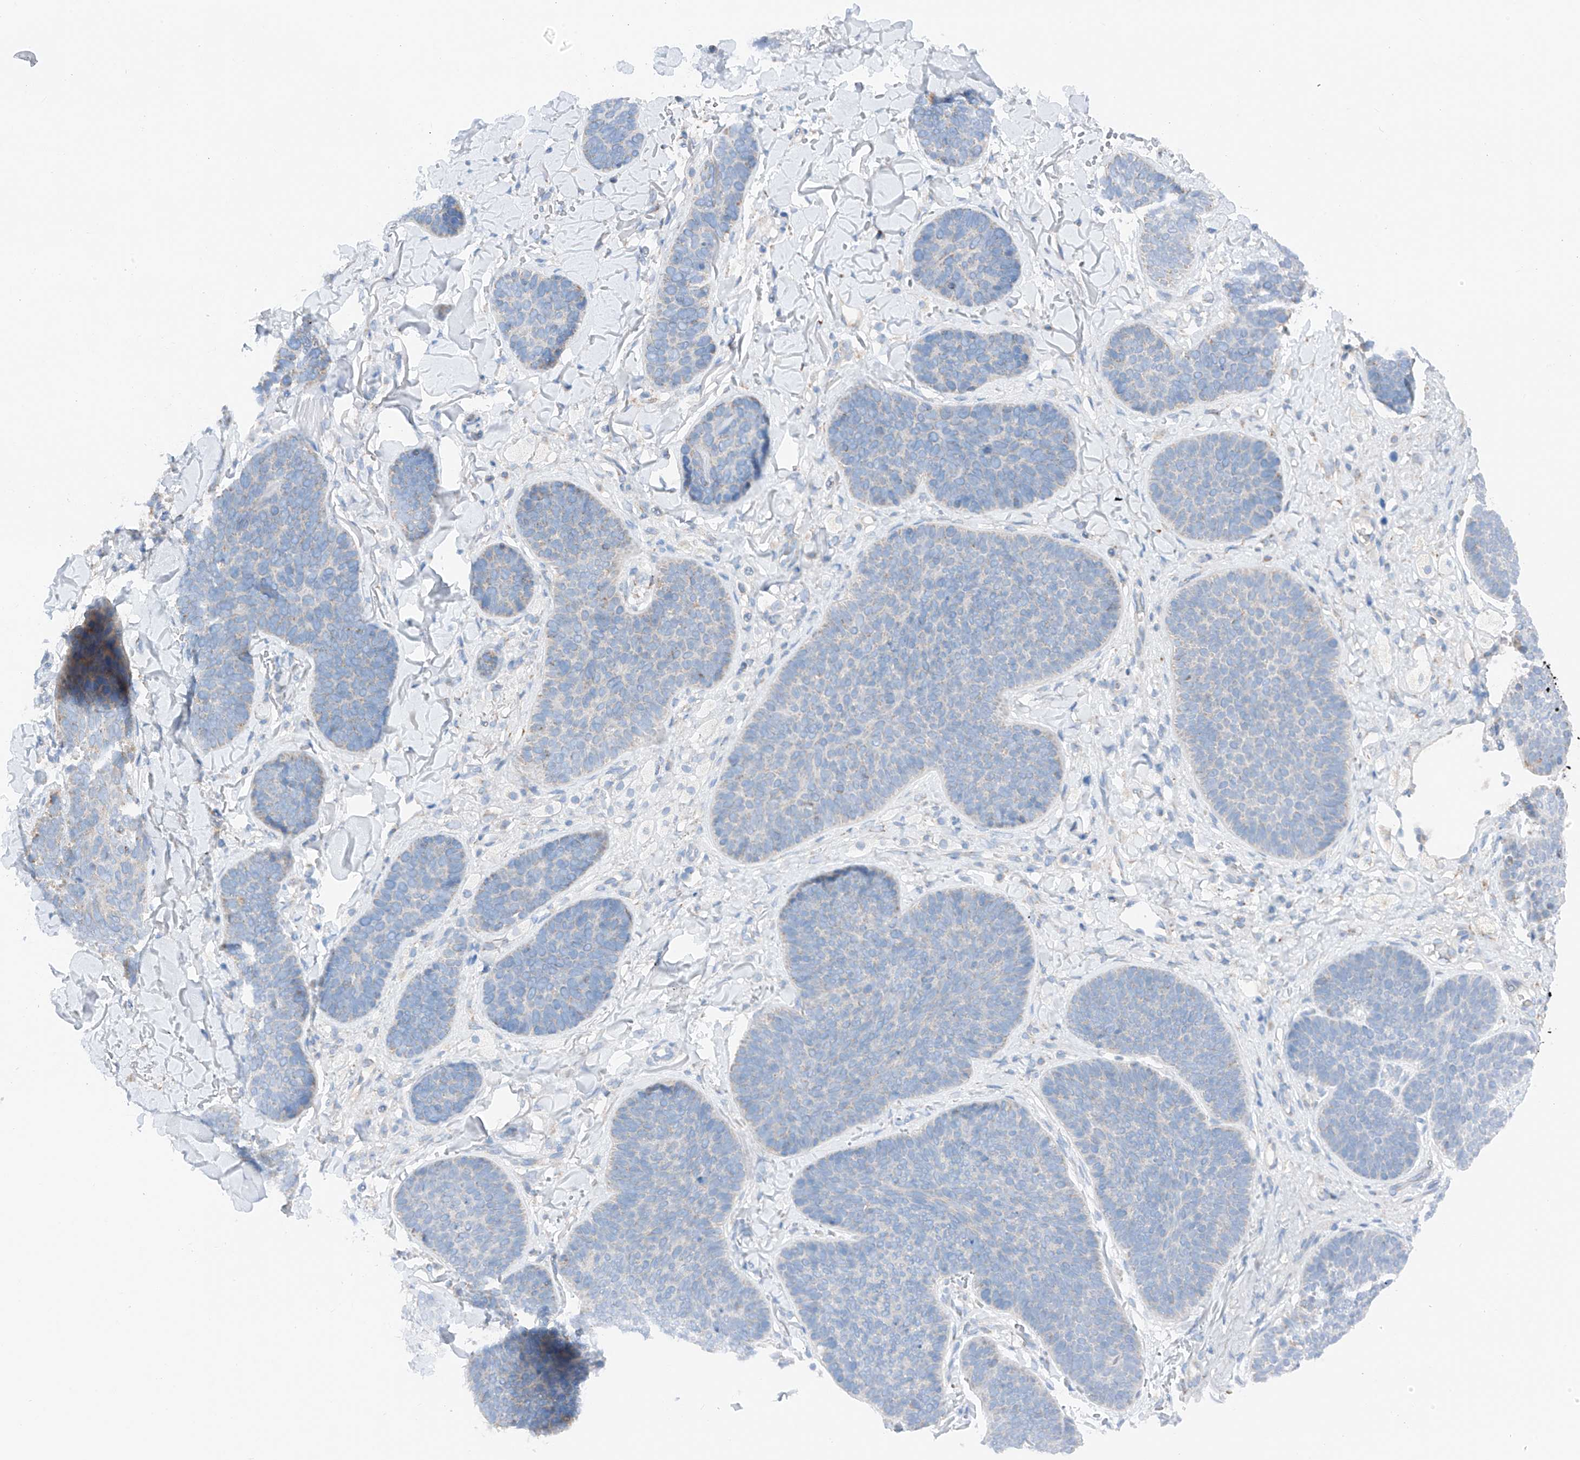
{"staining": {"intensity": "negative", "quantity": "none", "location": "none"}, "tissue": "skin cancer", "cell_type": "Tumor cells", "image_type": "cancer", "snomed": [{"axis": "morphology", "description": "Basal cell carcinoma"}, {"axis": "topography", "description": "Skin"}], "caption": "Basal cell carcinoma (skin) stained for a protein using immunohistochemistry (IHC) shows no positivity tumor cells.", "gene": "MRAP", "patient": {"sex": "male", "age": 85}}